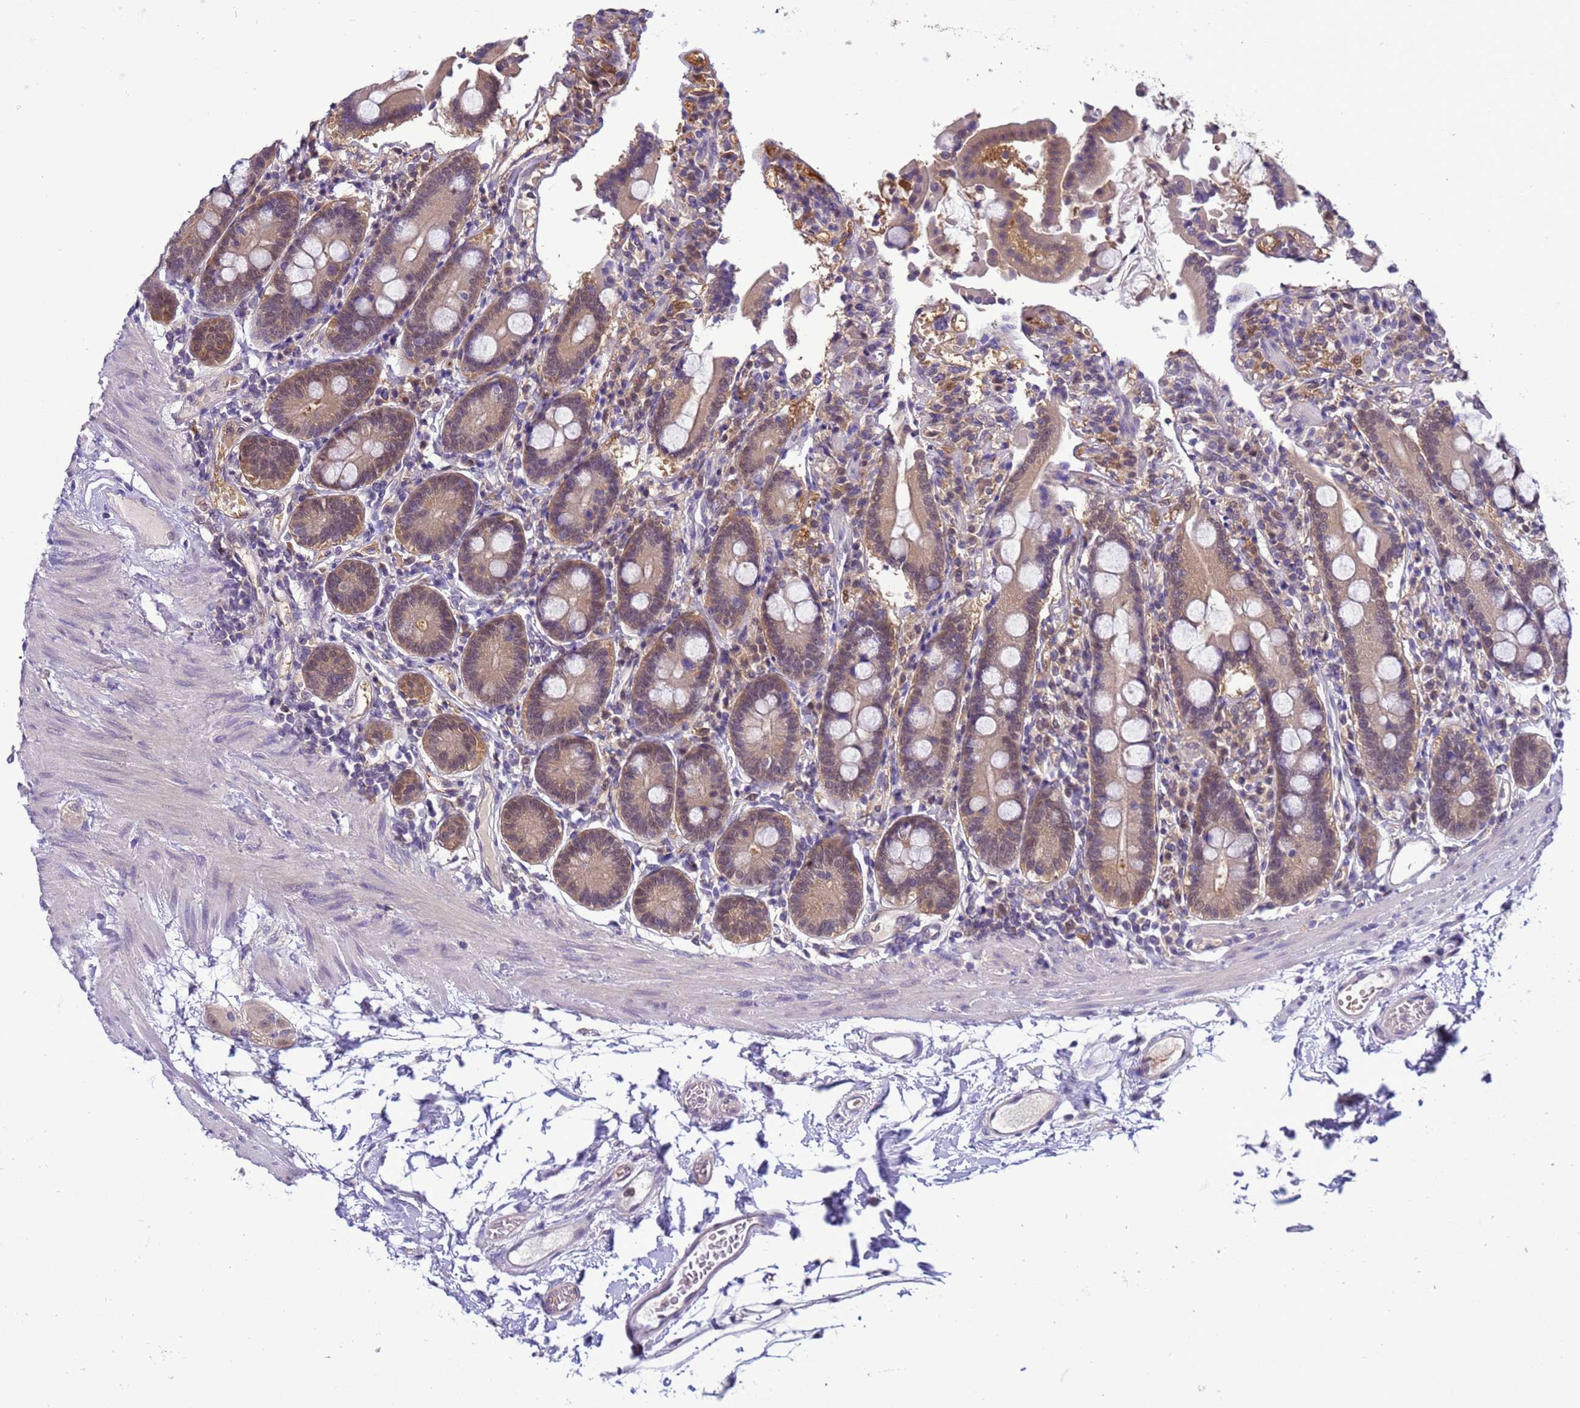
{"staining": {"intensity": "moderate", "quantity": ">75%", "location": "cytoplasmic/membranous"}, "tissue": "duodenum", "cell_type": "Glandular cells", "image_type": "normal", "snomed": [{"axis": "morphology", "description": "Normal tissue, NOS"}, {"axis": "topography", "description": "Duodenum"}], "caption": "Immunohistochemical staining of benign human duodenum displays moderate cytoplasmic/membranous protein positivity in approximately >75% of glandular cells. (DAB (3,3'-diaminobenzidine) IHC, brown staining for protein, blue staining for nuclei).", "gene": "DDI2", "patient": {"sex": "male", "age": 55}}